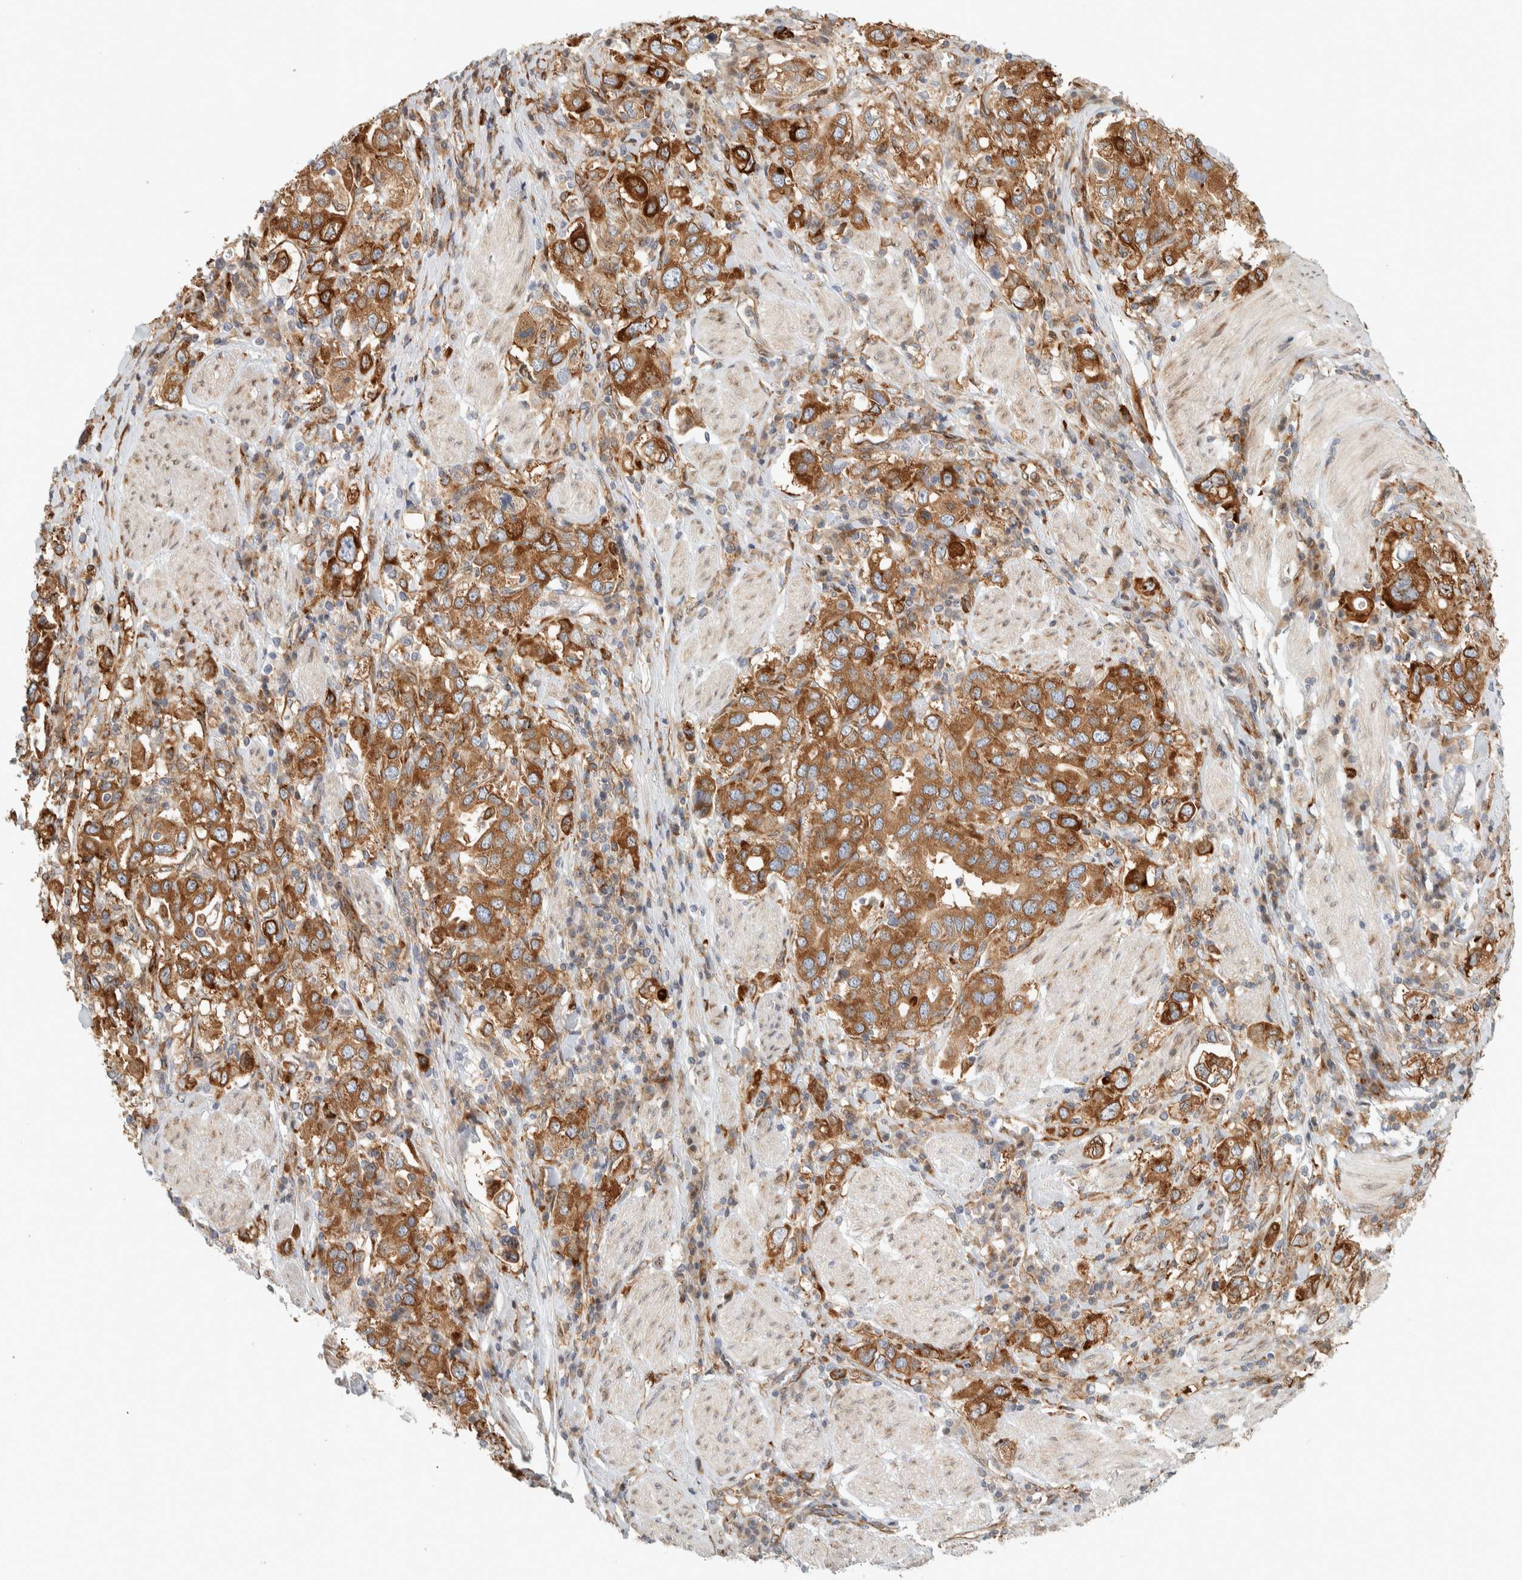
{"staining": {"intensity": "moderate", "quantity": ">75%", "location": "cytoplasmic/membranous"}, "tissue": "stomach cancer", "cell_type": "Tumor cells", "image_type": "cancer", "snomed": [{"axis": "morphology", "description": "Adenocarcinoma, NOS"}, {"axis": "topography", "description": "Stomach, upper"}], "caption": "Protein staining by immunohistochemistry exhibits moderate cytoplasmic/membranous staining in approximately >75% of tumor cells in stomach cancer.", "gene": "LLGL2", "patient": {"sex": "male", "age": 62}}